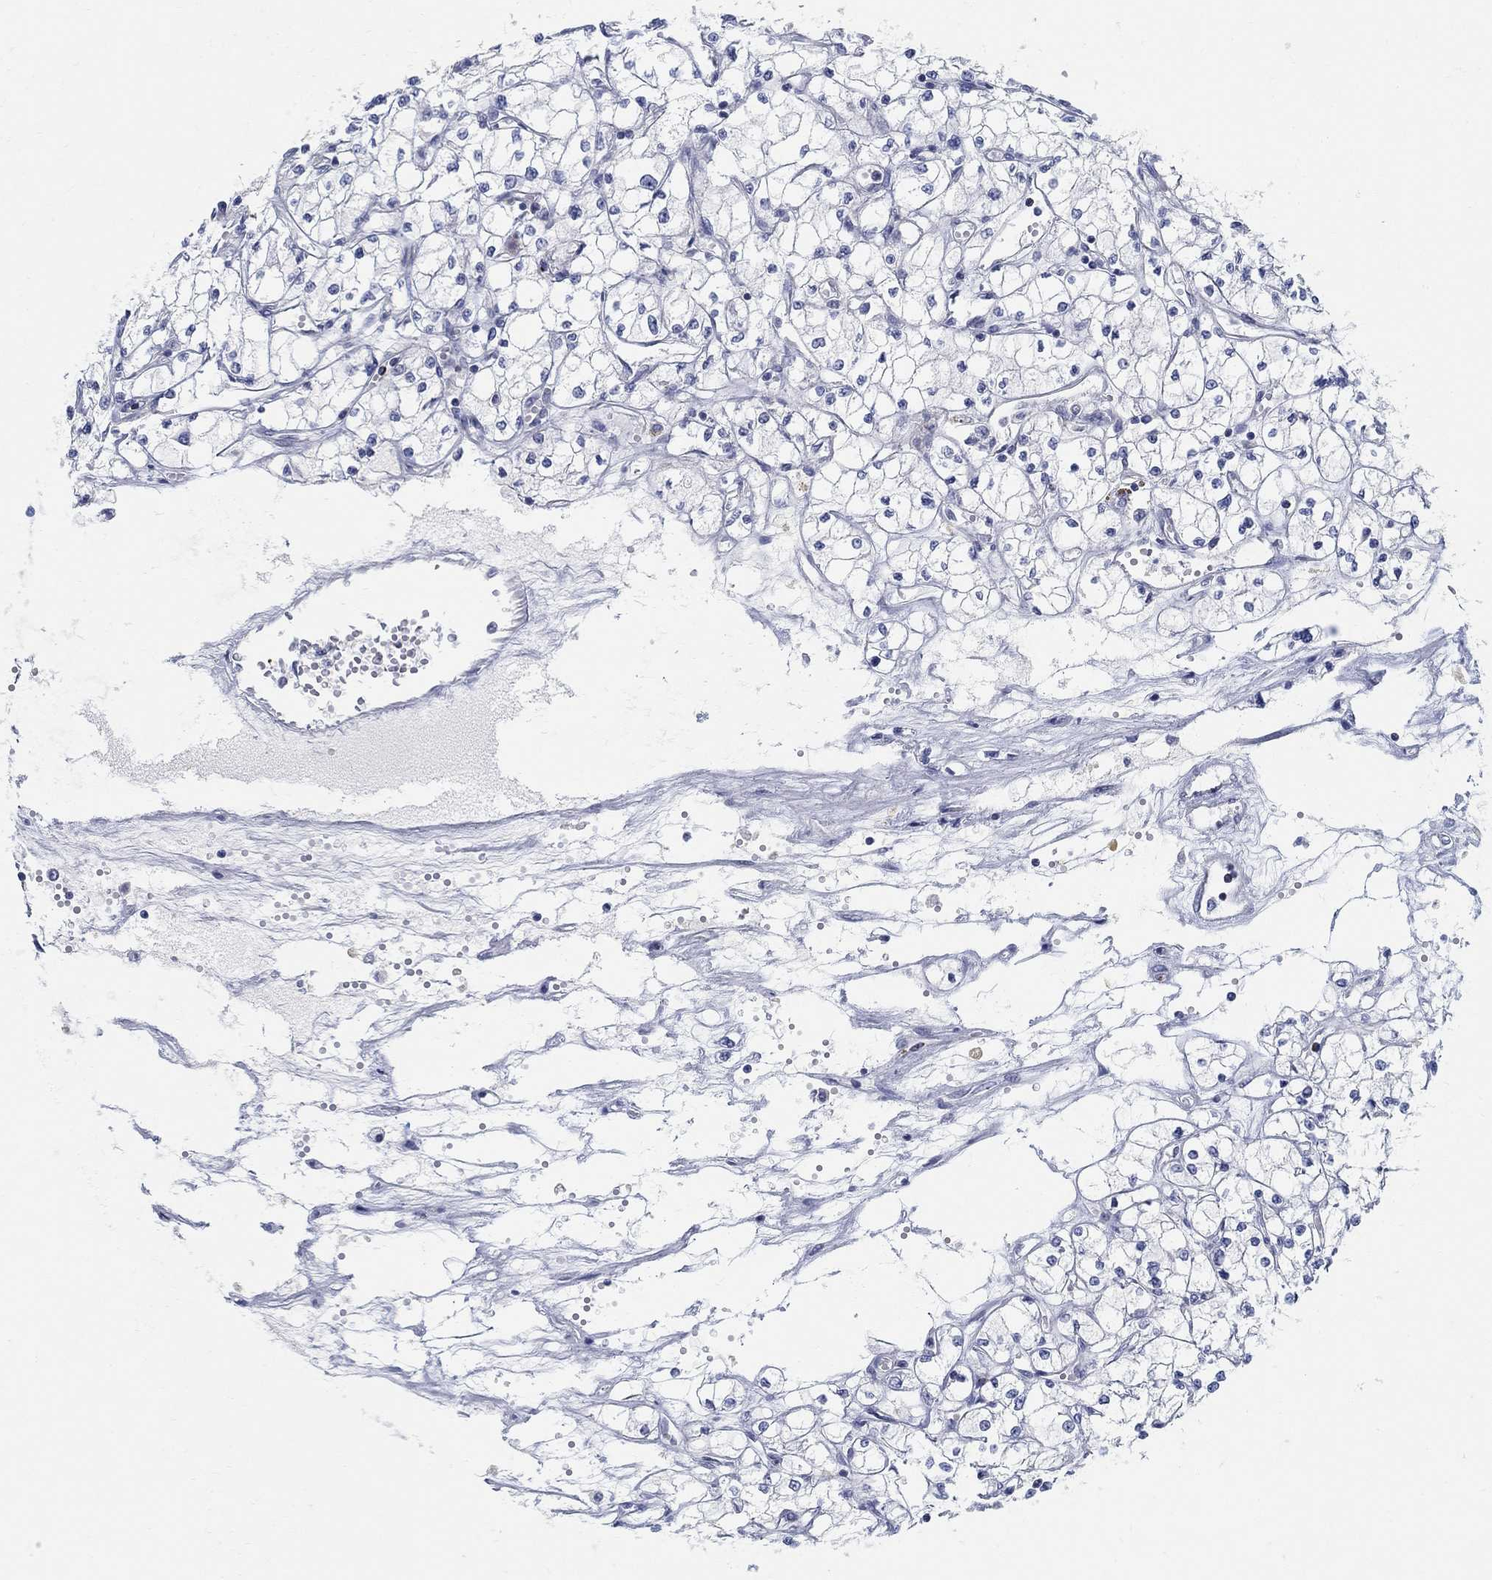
{"staining": {"intensity": "negative", "quantity": "none", "location": "none"}, "tissue": "renal cancer", "cell_type": "Tumor cells", "image_type": "cancer", "snomed": [{"axis": "morphology", "description": "Adenocarcinoma, NOS"}, {"axis": "topography", "description": "Kidney"}], "caption": "DAB immunohistochemical staining of renal adenocarcinoma exhibits no significant staining in tumor cells.", "gene": "ANO7", "patient": {"sex": "male", "age": 67}}